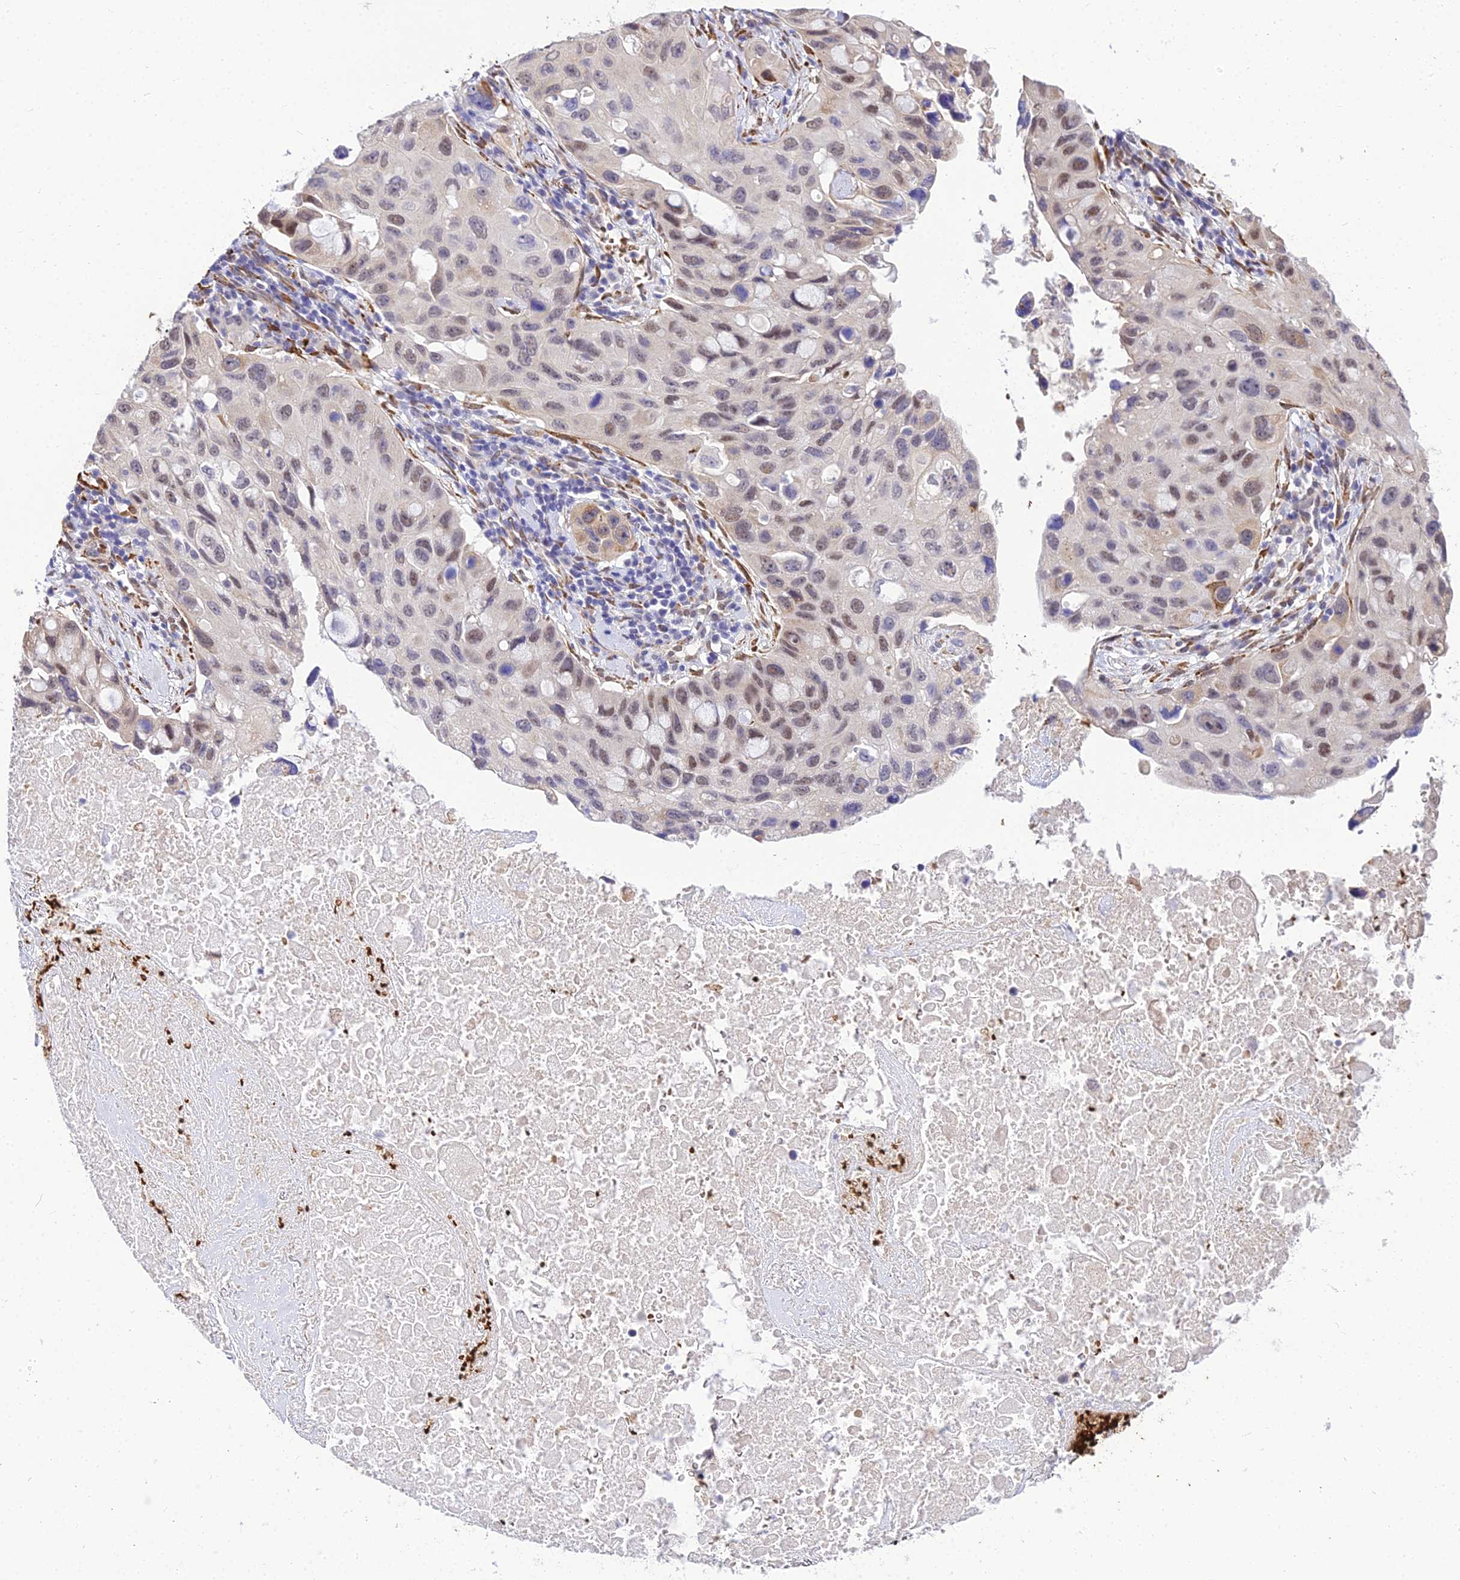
{"staining": {"intensity": "weak", "quantity": "<25%", "location": "nuclear"}, "tissue": "lung cancer", "cell_type": "Tumor cells", "image_type": "cancer", "snomed": [{"axis": "morphology", "description": "Squamous cell carcinoma, NOS"}, {"axis": "topography", "description": "Lung"}], "caption": "Immunohistochemistry (IHC) micrograph of neoplastic tissue: human lung cancer (squamous cell carcinoma) stained with DAB displays no significant protein positivity in tumor cells.", "gene": "BCL9", "patient": {"sex": "female", "age": 73}}